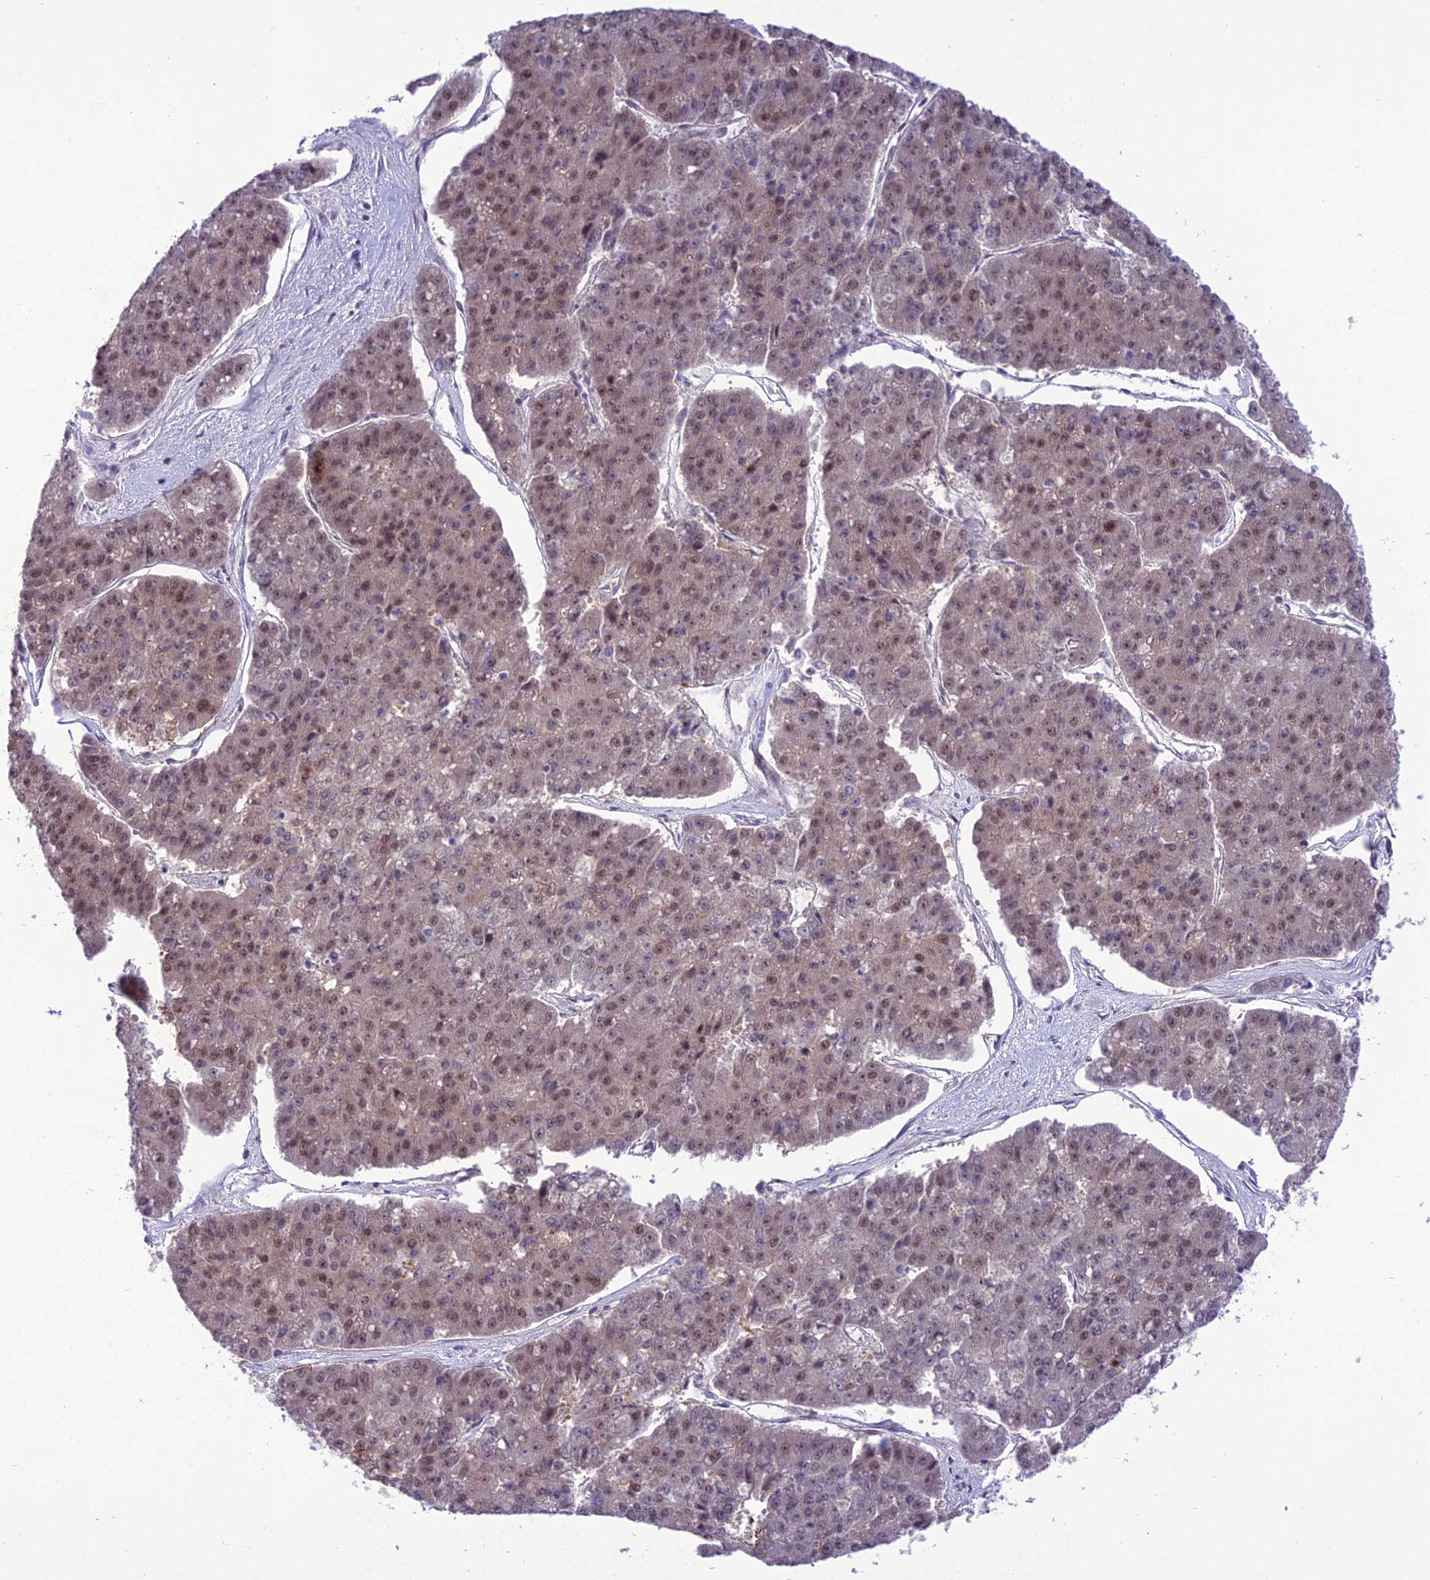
{"staining": {"intensity": "moderate", "quantity": ">75%", "location": "nuclear"}, "tissue": "pancreatic cancer", "cell_type": "Tumor cells", "image_type": "cancer", "snomed": [{"axis": "morphology", "description": "Adenocarcinoma, NOS"}, {"axis": "topography", "description": "Pancreas"}], "caption": "IHC histopathology image of neoplastic tissue: pancreatic cancer stained using IHC exhibits medium levels of moderate protein expression localized specifically in the nuclear of tumor cells, appearing as a nuclear brown color.", "gene": "ANKRD52", "patient": {"sex": "male", "age": 50}}